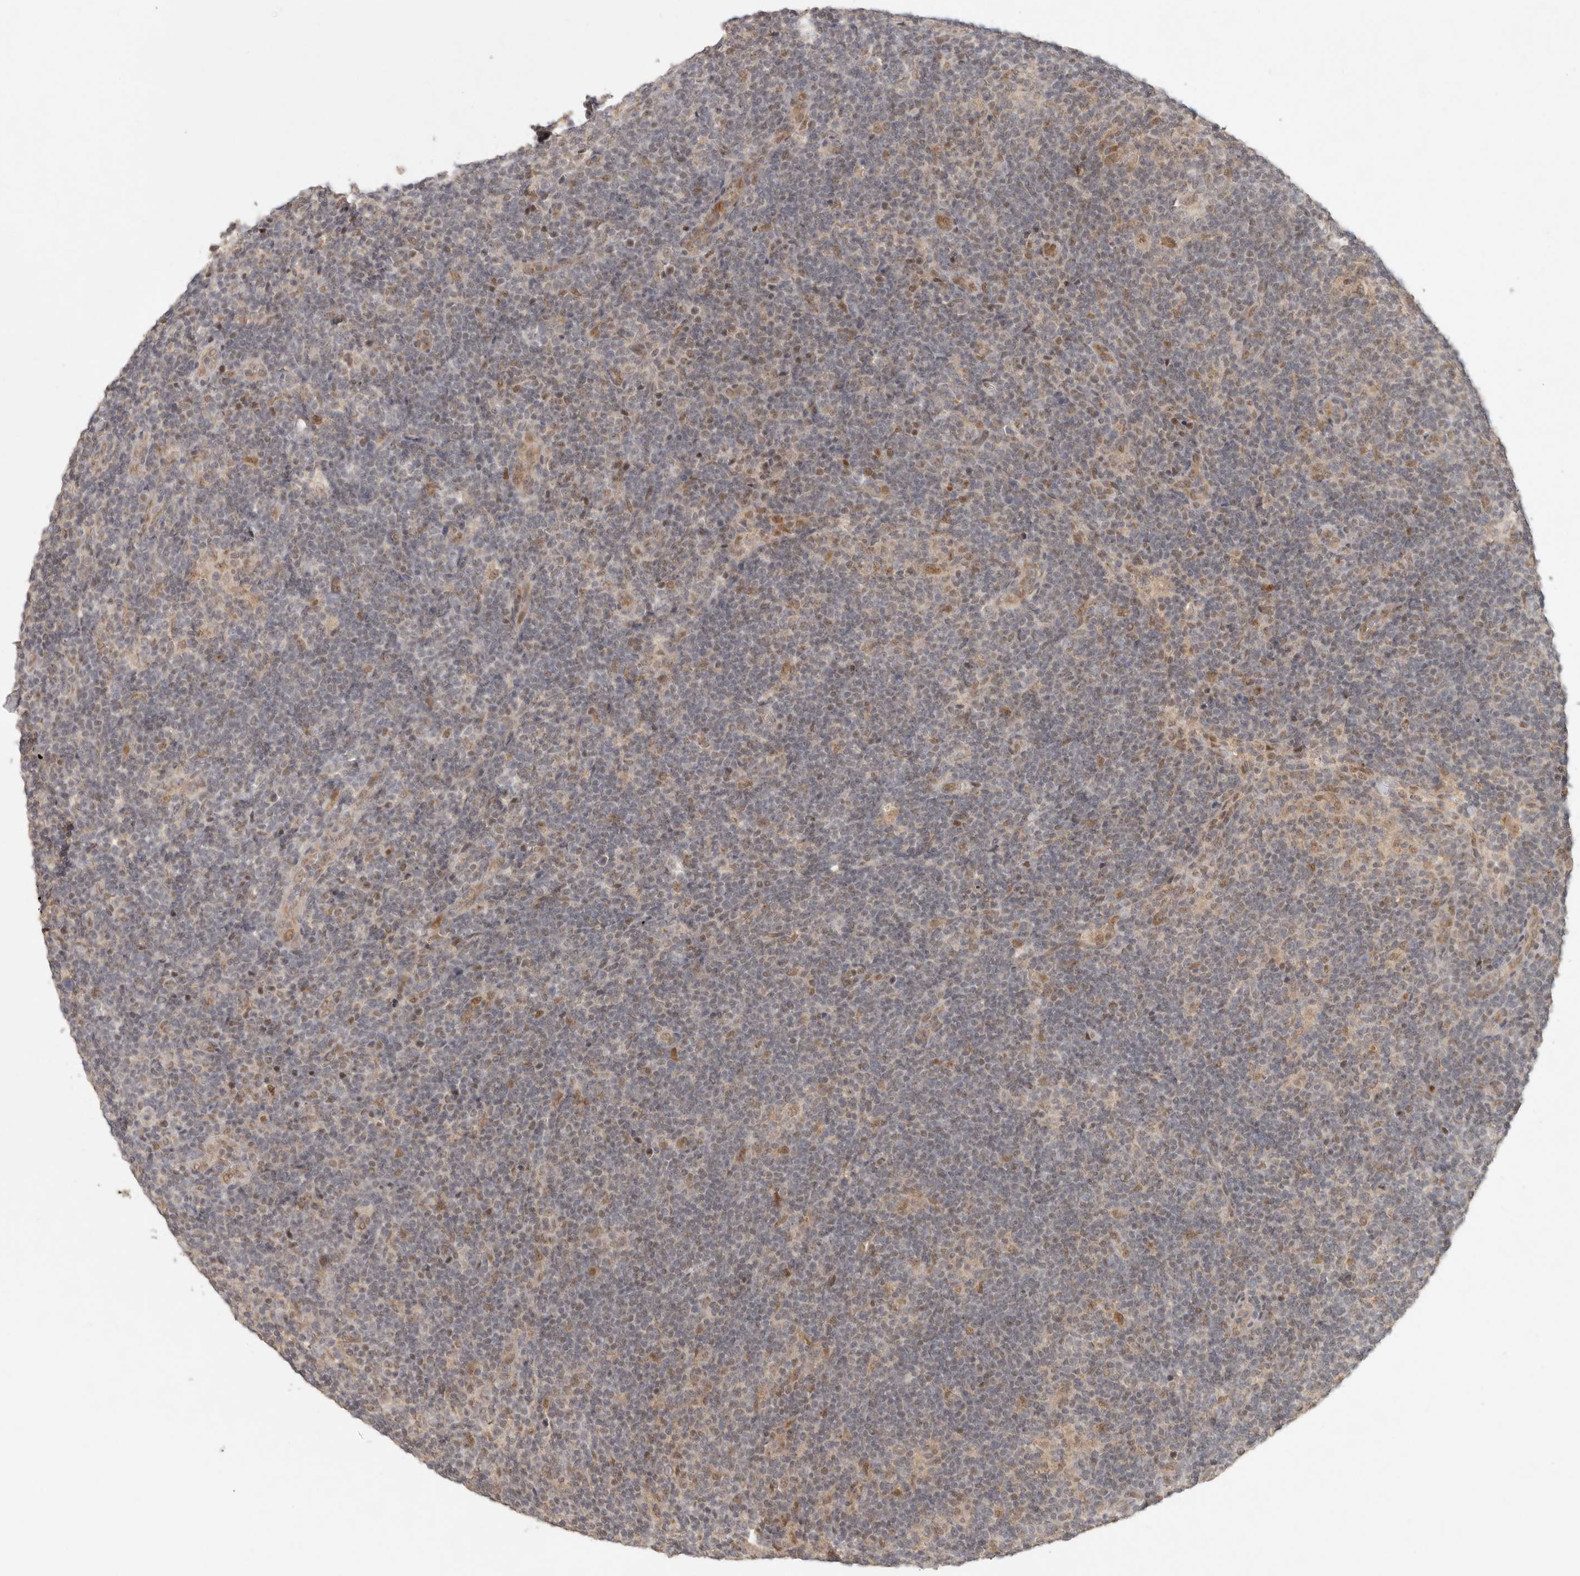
{"staining": {"intensity": "moderate", "quantity": ">75%", "location": "nuclear"}, "tissue": "lymphoma", "cell_type": "Tumor cells", "image_type": "cancer", "snomed": [{"axis": "morphology", "description": "Hodgkin's disease, NOS"}, {"axis": "topography", "description": "Lymph node"}], "caption": "This is an image of immunohistochemistry (IHC) staining of Hodgkin's disease, which shows moderate expression in the nuclear of tumor cells.", "gene": "LRRC75A", "patient": {"sex": "female", "age": 57}}